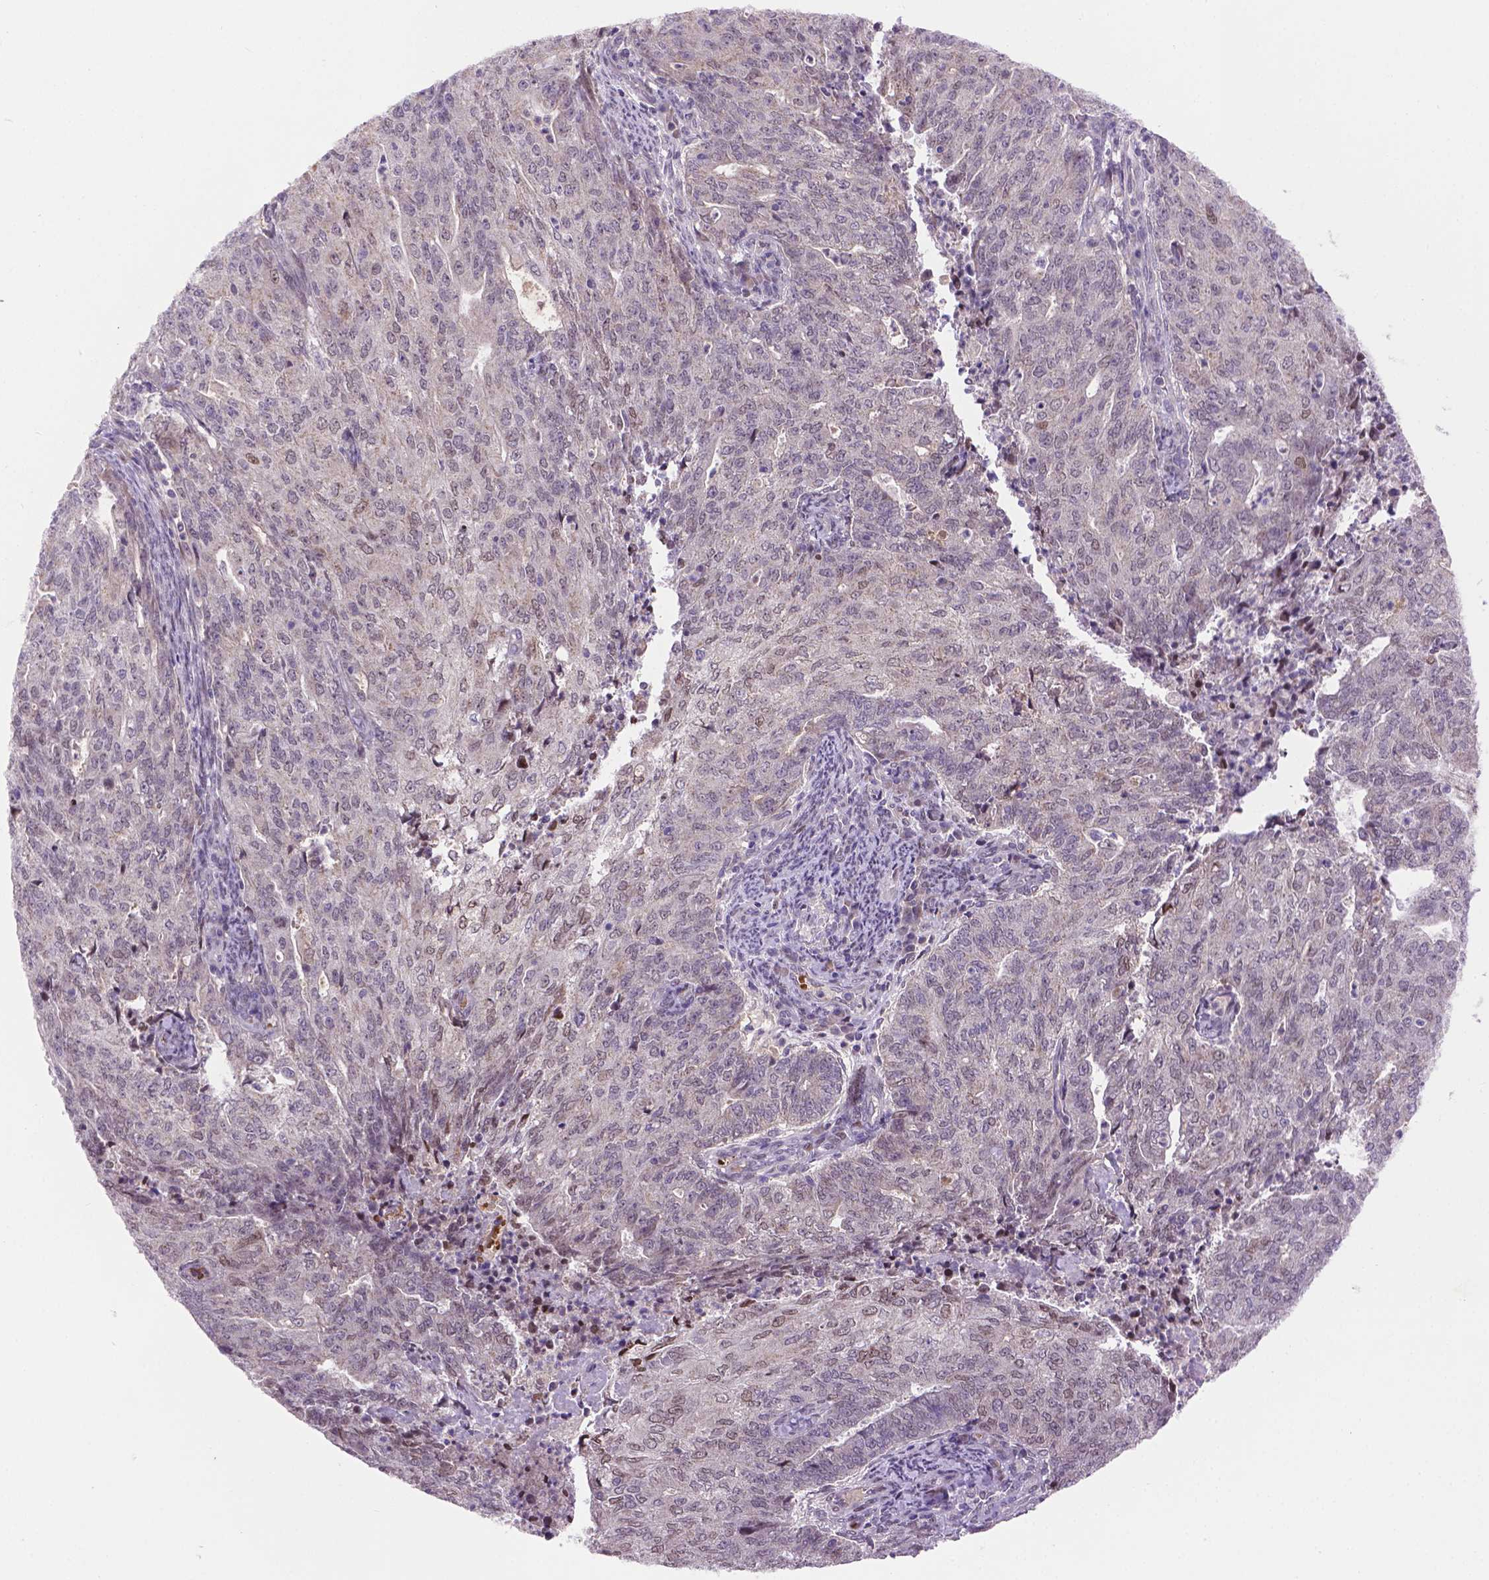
{"staining": {"intensity": "negative", "quantity": "none", "location": "none"}, "tissue": "endometrial cancer", "cell_type": "Tumor cells", "image_type": "cancer", "snomed": [{"axis": "morphology", "description": "Adenocarcinoma, NOS"}, {"axis": "topography", "description": "Endometrium"}], "caption": "Human endometrial adenocarcinoma stained for a protein using immunohistochemistry shows no staining in tumor cells.", "gene": "IRF6", "patient": {"sex": "female", "age": 82}}